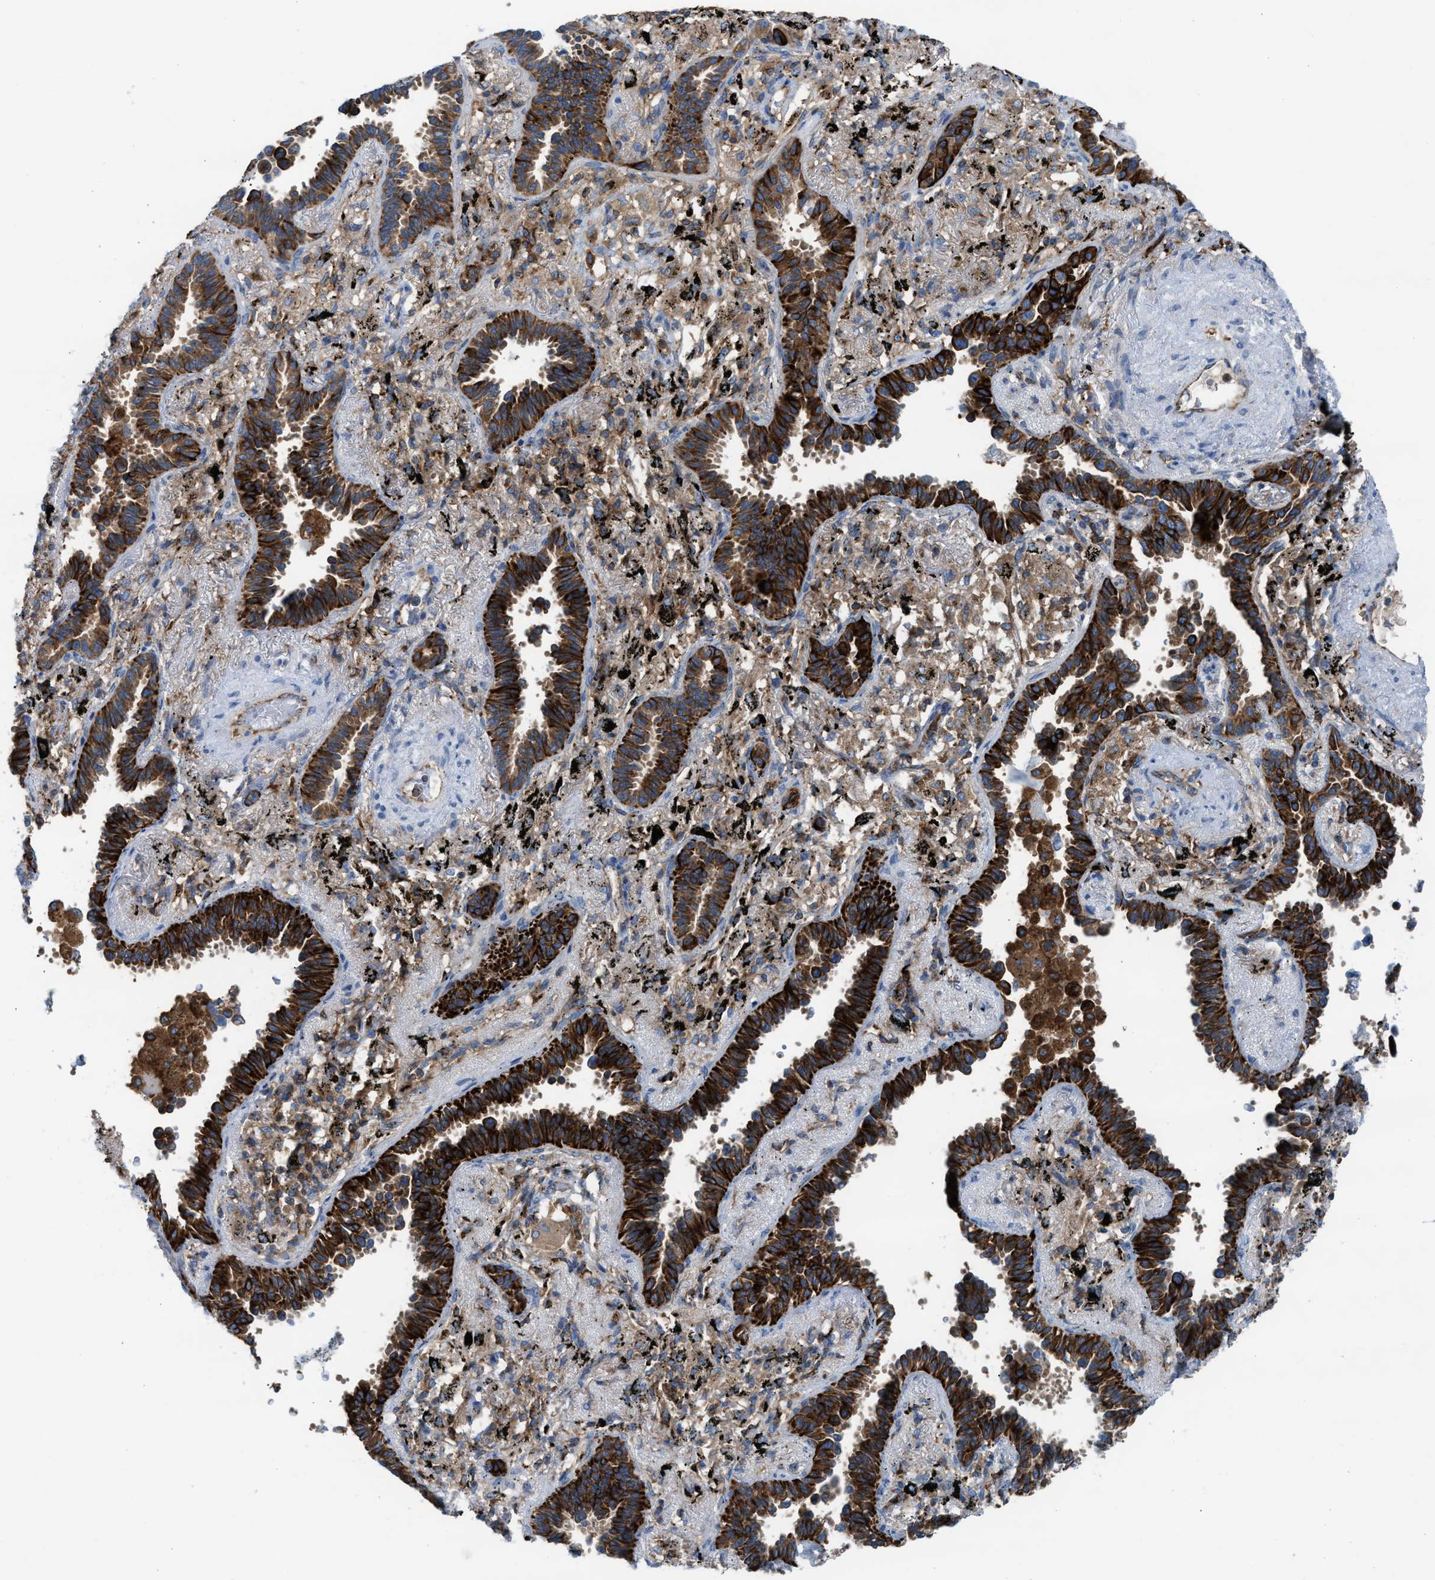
{"staining": {"intensity": "strong", "quantity": ">75%", "location": "cytoplasmic/membranous"}, "tissue": "lung cancer", "cell_type": "Tumor cells", "image_type": "cancer", "snomed": [{"axis": "morphology", "description": "Adenocarcinoma, NOS"}, {"axis": "topography", "description": "Lung"}], "caption": "This is a histology image of IHC staining of lung cancer, which shows strong staining in the cytoplasmic/membranous of tumor cells.", "gene": "TBC1D15", "patient": {"sex": "male", "age": 59}}